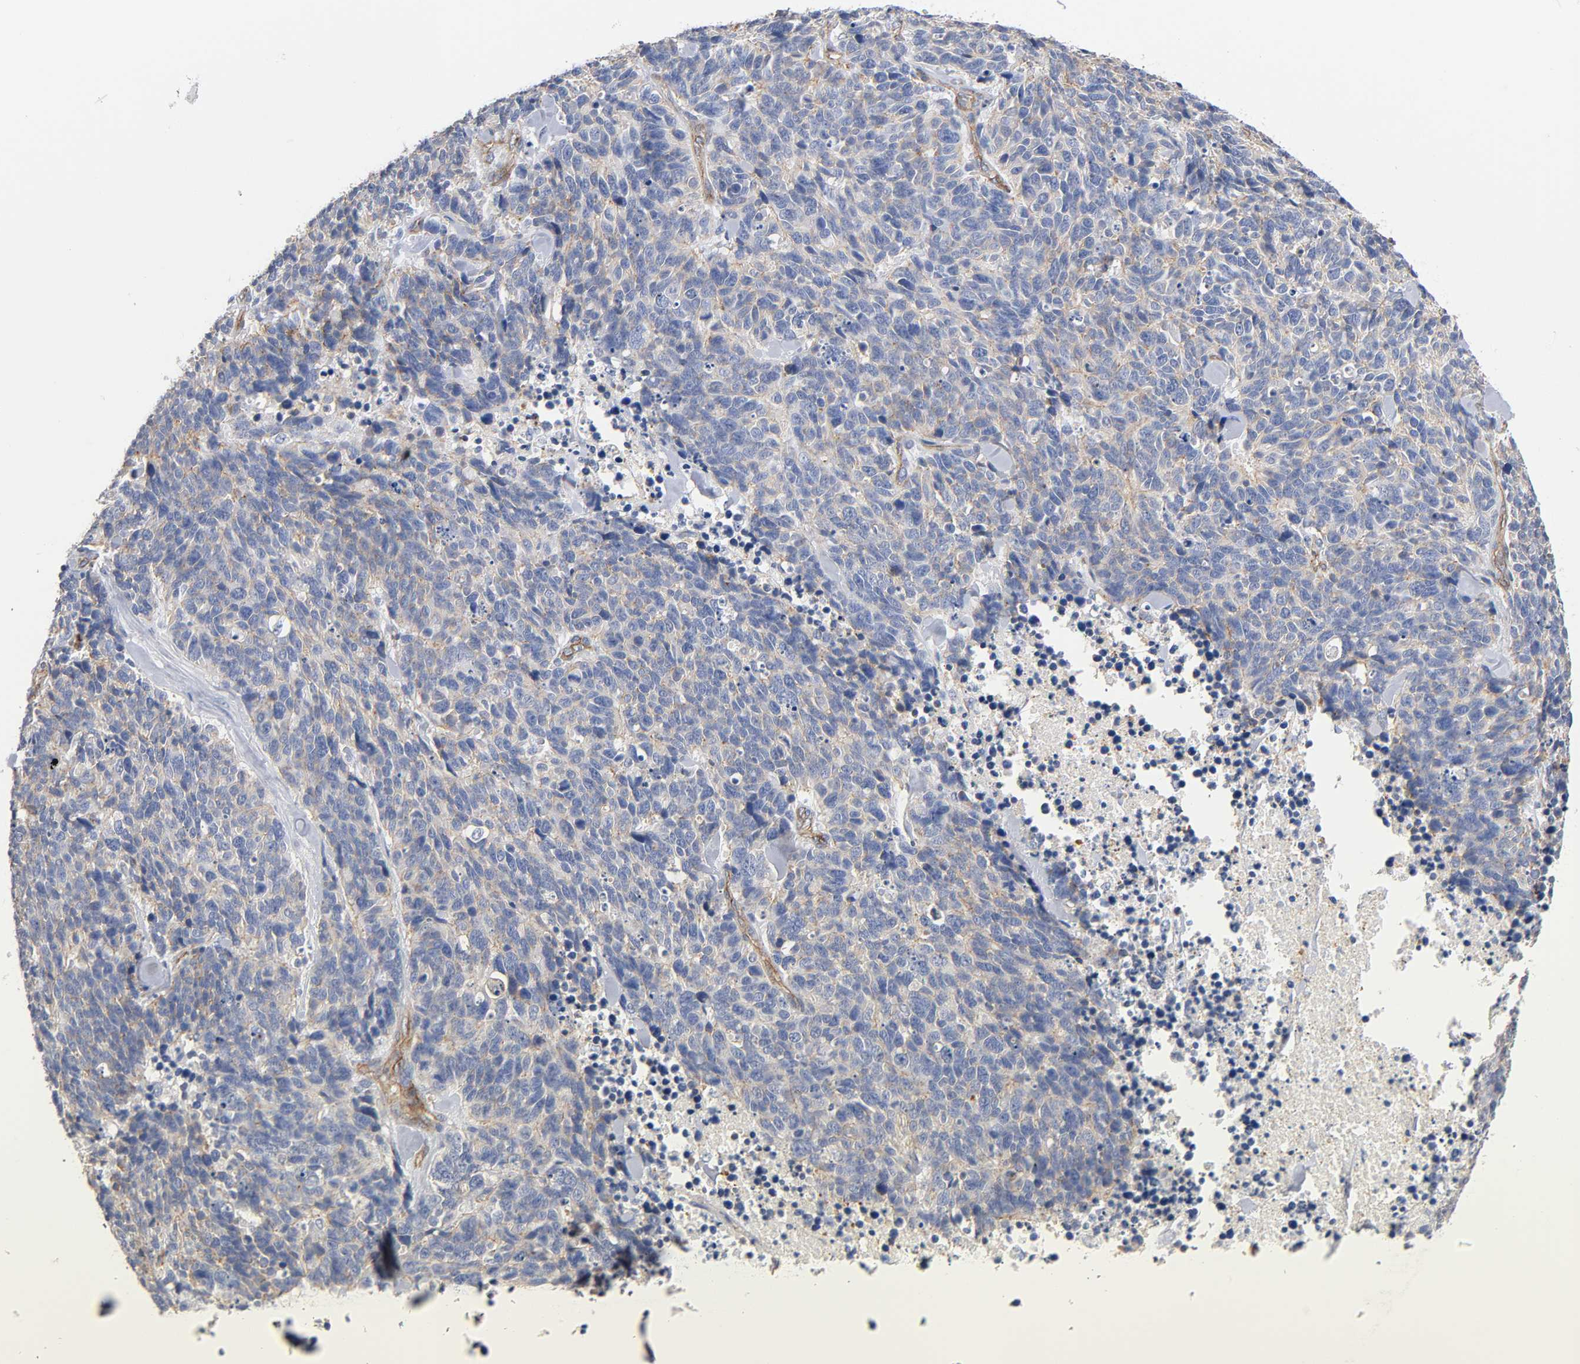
{"staining": {"intensity": "weak", "quantity": ">75%", "location": "cytoplasmic/membranous"}, "tissue": "lung cancer", "cell_type": "Tumor cells", "image_type": "cancer", "snomed": [{"axis": "morphology", "description": "Neoplasm, malignant, NOS"}, {"axis": "topography", "description": "Lung"}], "caption": "A brown stain highlights weak cytoplasmic/membranous positivity of a protein in human lung neoplasm (malignant) tumor cells.", "gene": "SPTAN1", "patient": {"sex": "female", "age": 58}}